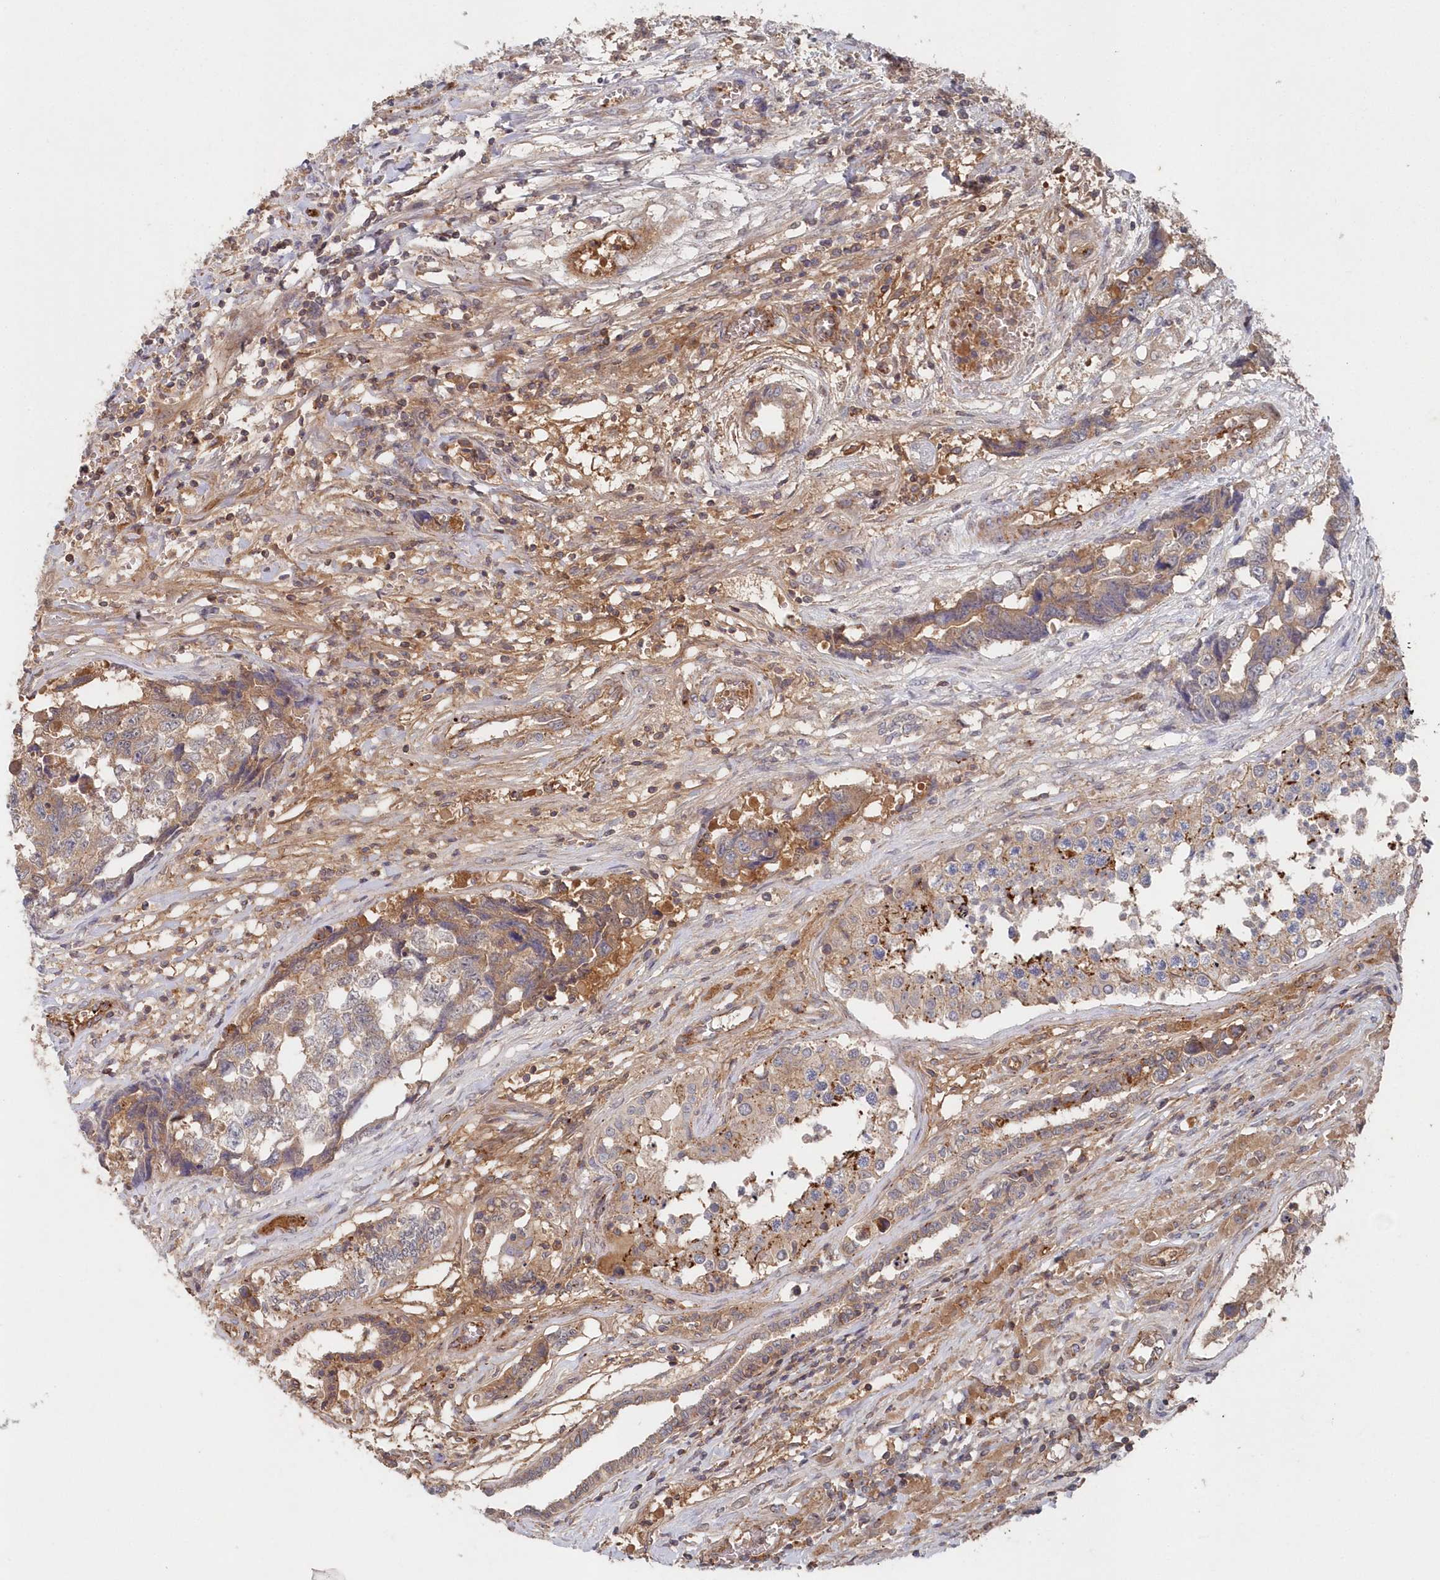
{"staining": {"intensity": "weak", "quantity": ">75%", "location": "cytoplasmic/membranous"}, "tissue": "testis cancer", "cell_type": "Tumor cells", "image_type": "cancer", "snomed": [{"axis": "morphology", "description": "Carcinoma, Embryonal, NOS"}, {"axis": "topography", "description": "Testis"}], "caption": "IHC image of human testis embryonal carcinoma stained for a protein (brown), which displays low levels of weak cytoplasmic/membranous positivity in approximately >75% of tumor cells.", "gene": "ABHD14B", "patient": {"sex": "male", "age": 31}}